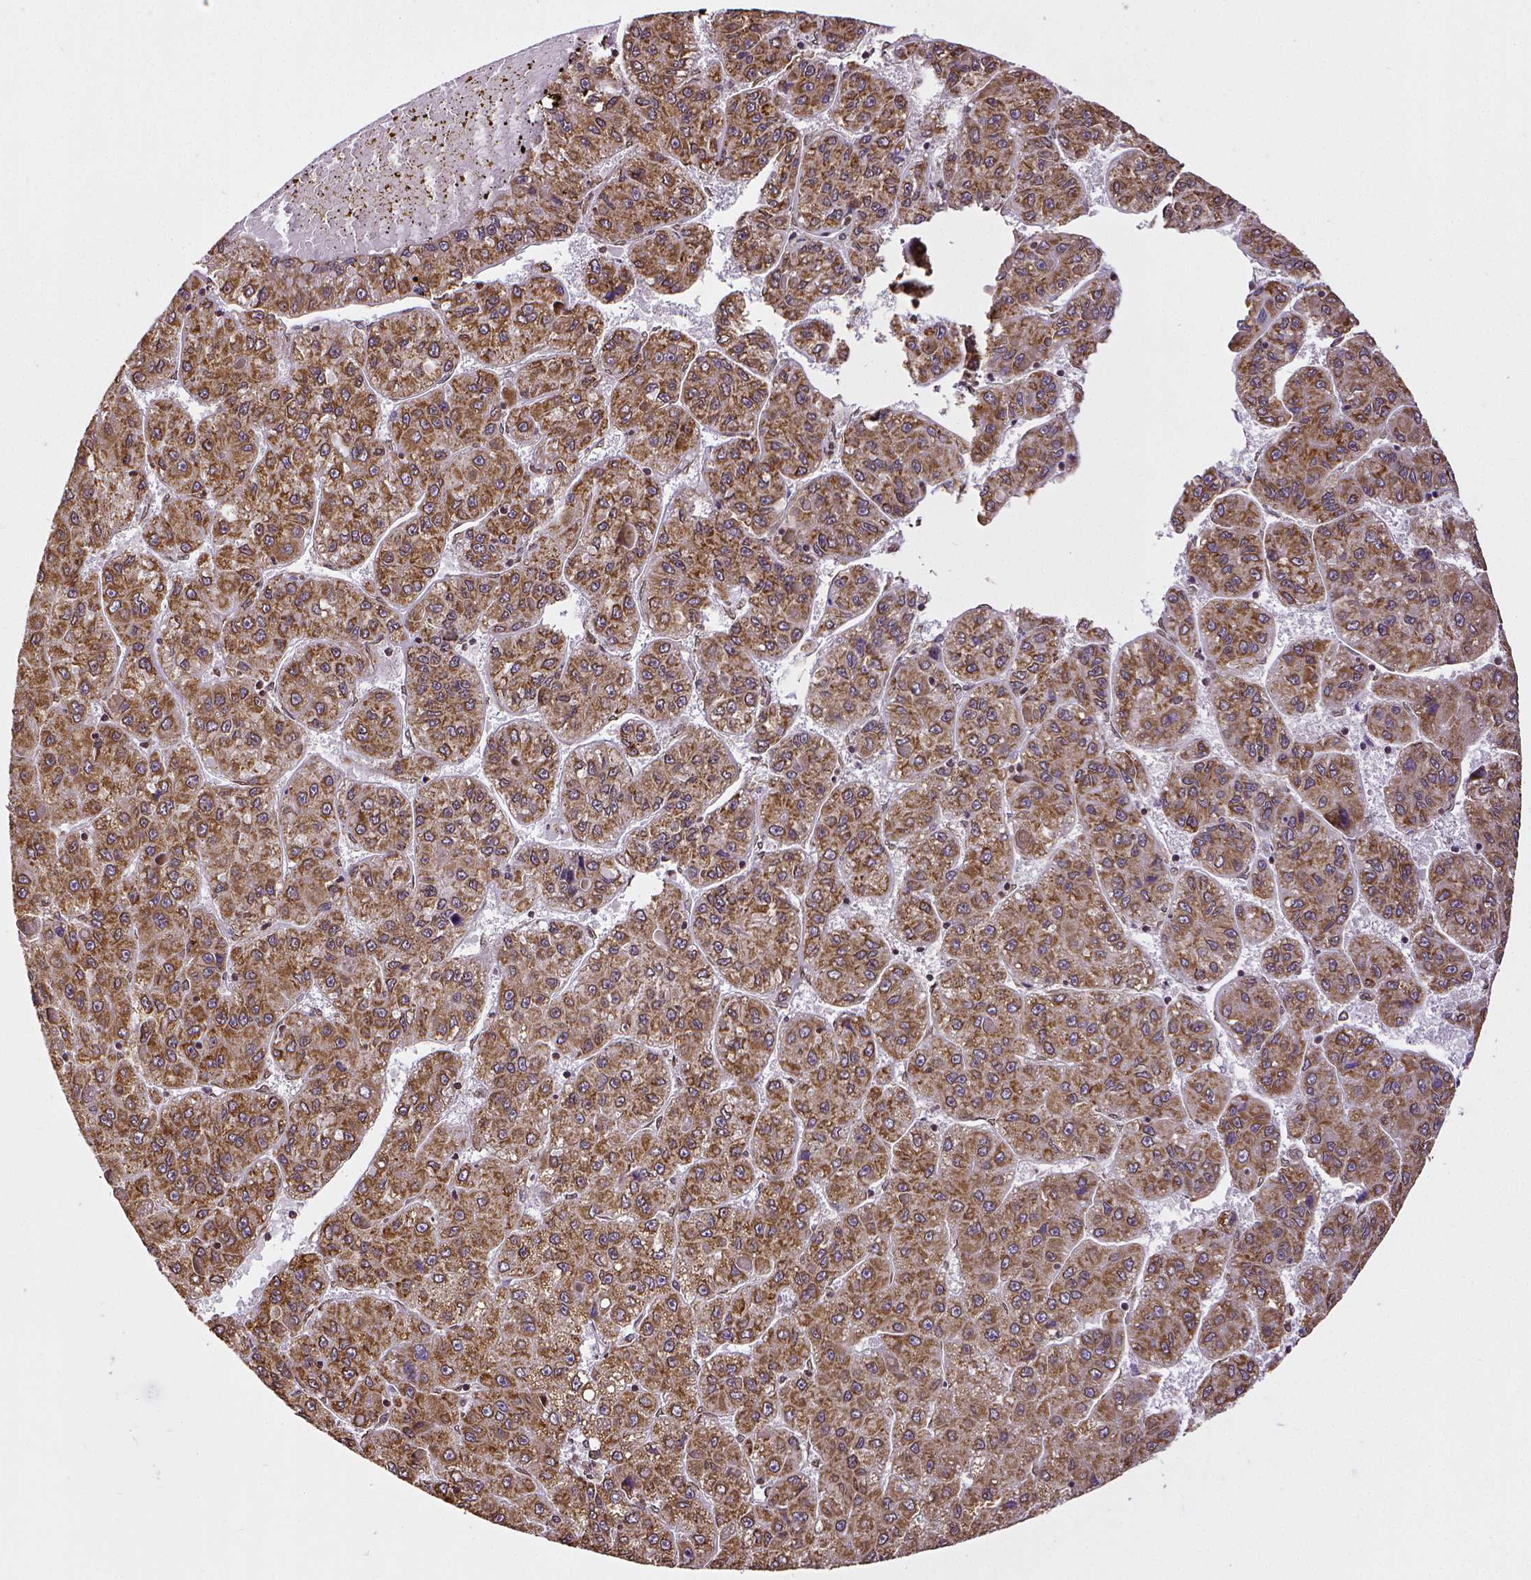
{"staining": {"intensity": "moderate", "quantity": ">75%", "location": "cytoplasmic/membranous,nuclear"}, "tissue": "liver cancer", "cell_type": "Tumor cells", "image_type": "cancer", "snomed": [{"axis": "morphology", "description": "Carcinoma, Hepatocellular, NOS"}, {"axis": "topography", "description": "Liver"}], "caption": "Protein expression analysis of human liver cancer (hepatocellular carcinoma) reveals moderate cytoplasmic/membranous and nuclear staining in approximately >75% of tumor cells.", "gene": "MTDH", "patient": {"sex": "female", "age": 82}}